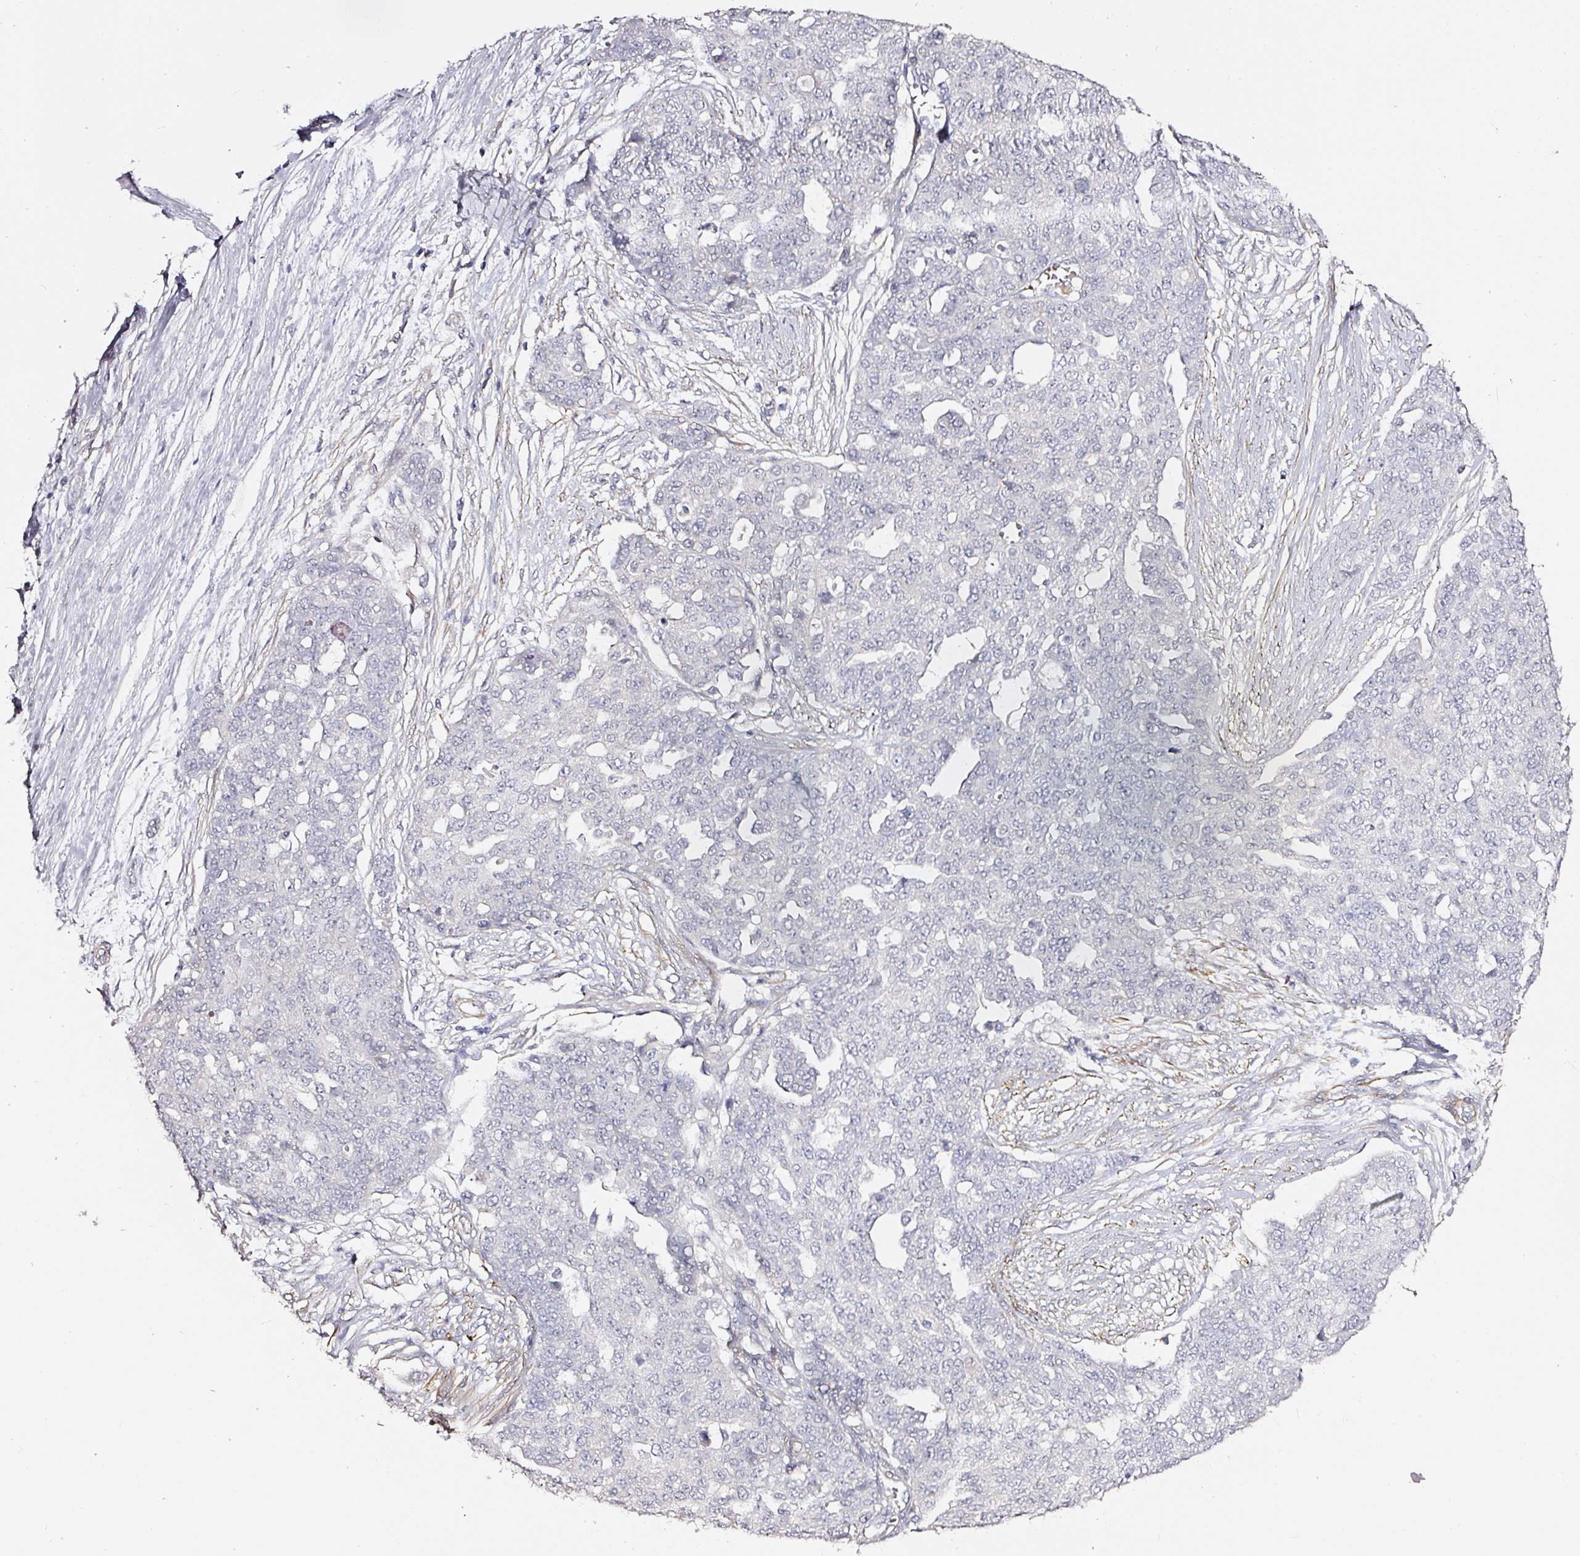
{"staining": {"intensity": "negative", "quantity": "none", "location": "none"}, "tissue": "ovarian cancer", "cell_type": "Tumor cells", "image_type": "cancer", "snomed": [{"axis": "morphology", "description": "Cystadenocarcinoma, serous, NOS"}, {"axis": "topography", "description": "Soft tissue"}, {"axis": "topography", "description": "Ovary"}], "caption": "This is an immunohistochemistry (IHC) image of serous cystadenocarcinoma (ovarian). There is no expression in tumor cells.", "gene": "TOGARAM1", "patient": {"sex": "female", "age": 57}}